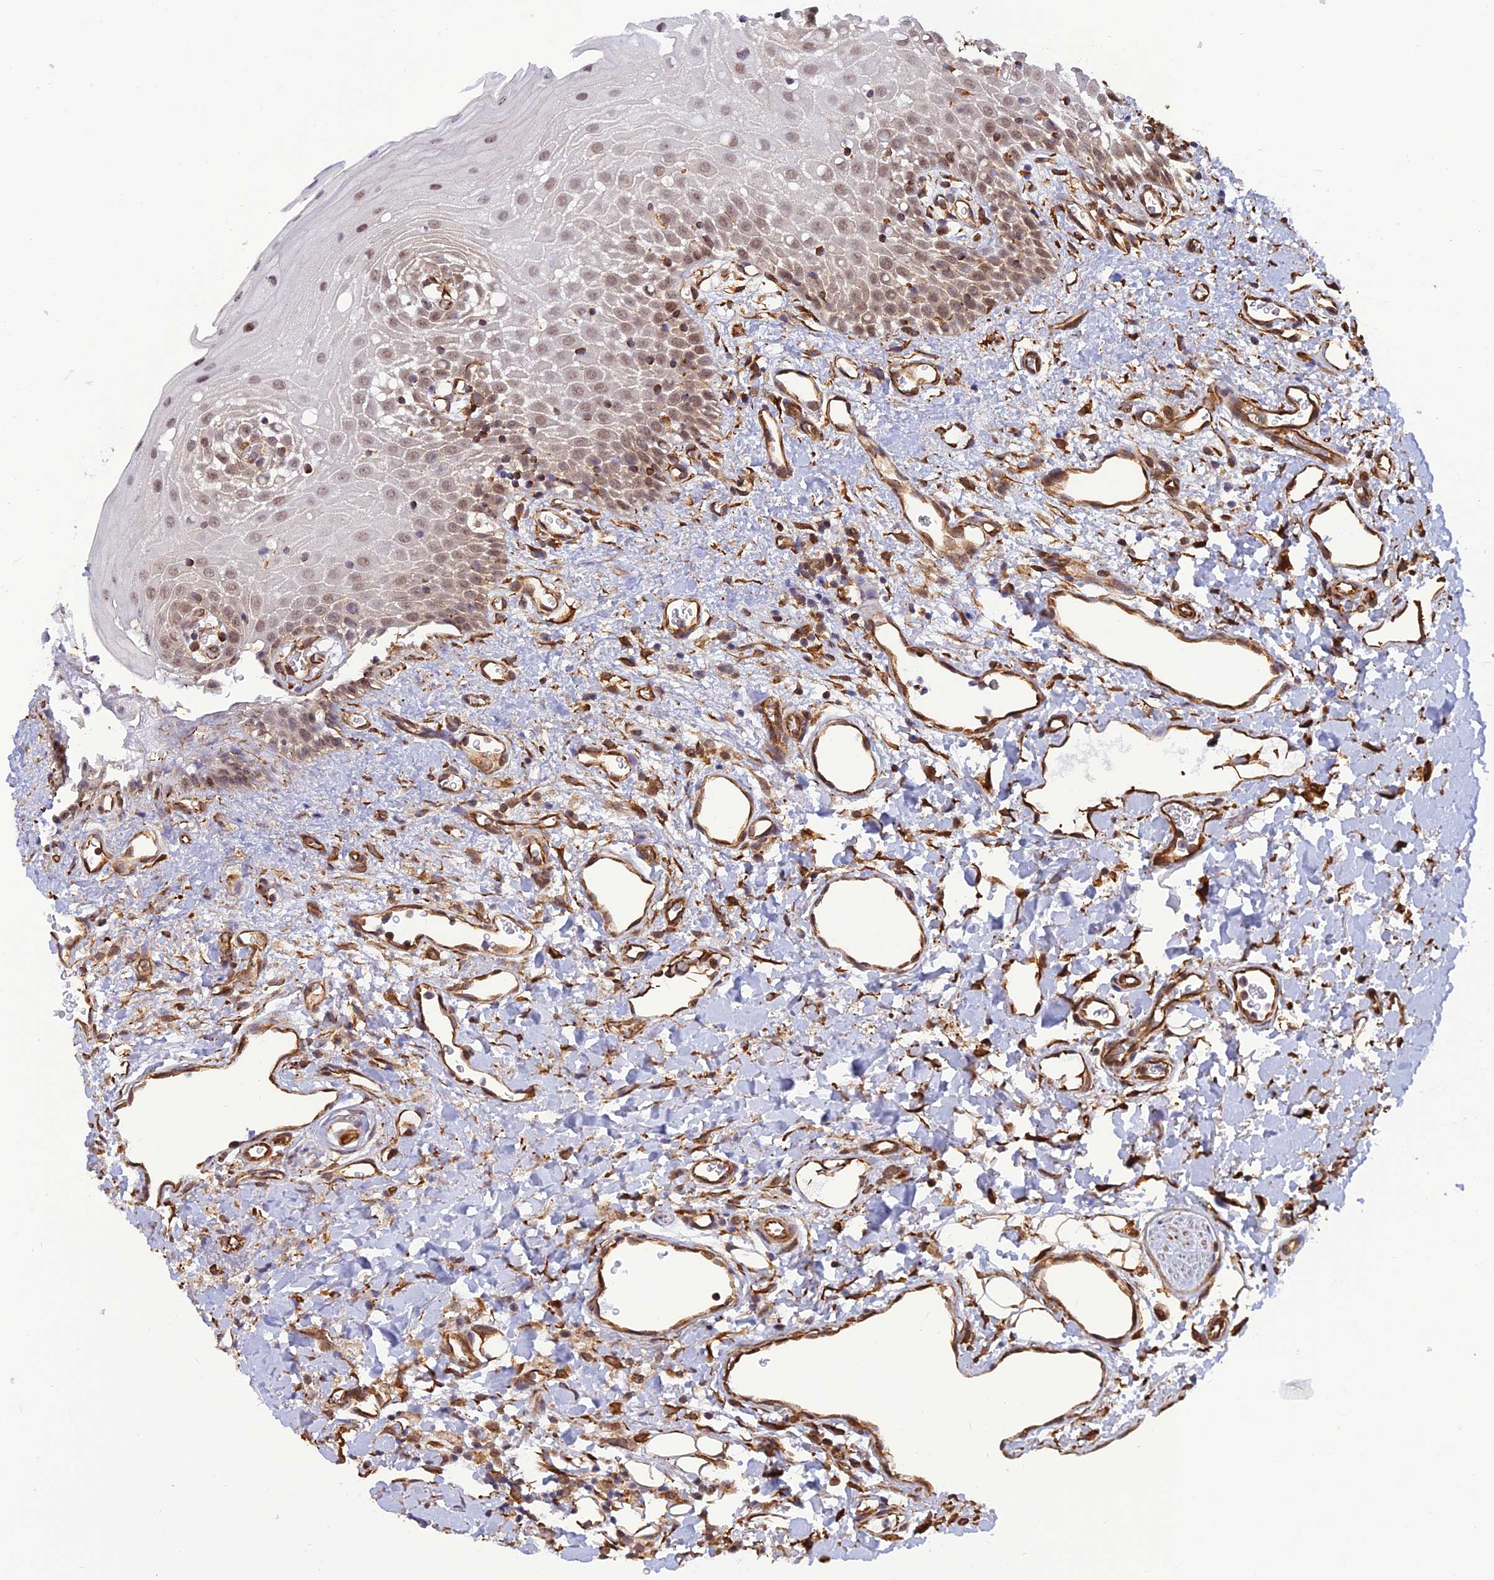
{"staining": {"intensity": "weak", "quantity": ">75%", "location": "nuclear"}, "tissue": "oral mucosa", "cell_type": "Squamous epithelial cells", "image_type": "normal", "snomed": [{"axis": "morphology", "description": "Normal tissue, NOS"}, {"axis": "topography", "description": "Oral tissue"}], "caption": "Weak nuclear protein expression is present in approximately >75% of squamous epithelial cells in oral mucosa. (DAB (3,3'-diaminobenzidine) IHC, brown staining for protein, blue staining for nuclei).", "gene": "PAGR1", "patient": {"sex": "female", "age": 70}}